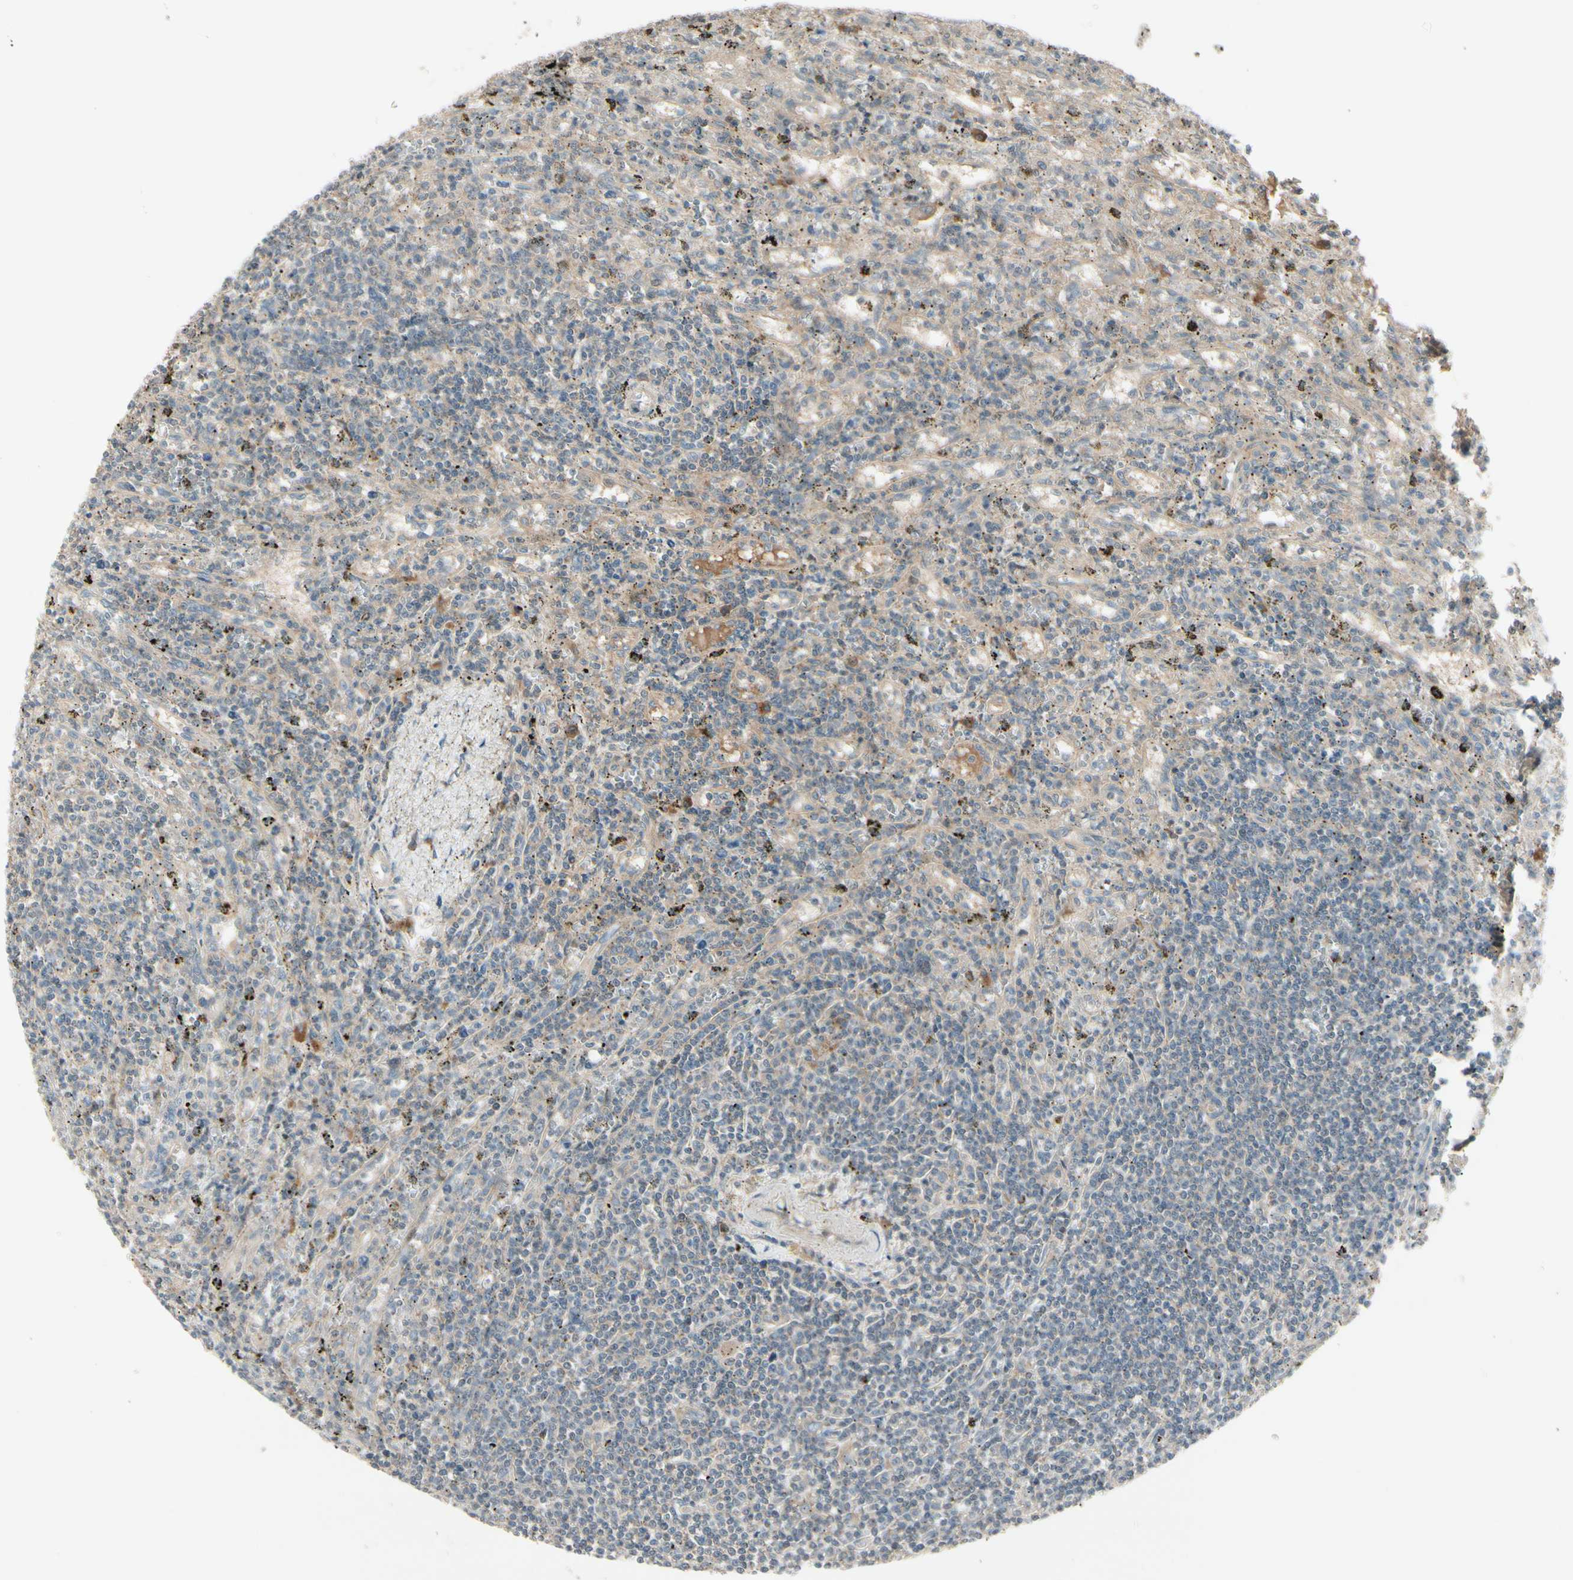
{"staining": {"intensity": "weak", "quantity": "25%-75%", "location": "cytoplasmic/membranous"}, "tissue": "lymphoma", "cell_type": "Tumor cells", "image_type": "cancer", "snomed": [{"axis": "morphology", "description": "Malignant lymphoma, non-Hodgkin's type, Low grade"}, {"axis": "topography", "description": "Spleen"}], "caption": "Protein positivity by immunohistochemistry (IHC) displays weak cytoplasmic/membranous positivity in approximately 25%-75% of tumor cells in low-grade malignant lymphoma, non-Hodgkin's type.", "gene": "FHDC1", "patient": {"sex": "male", "age": 76}}